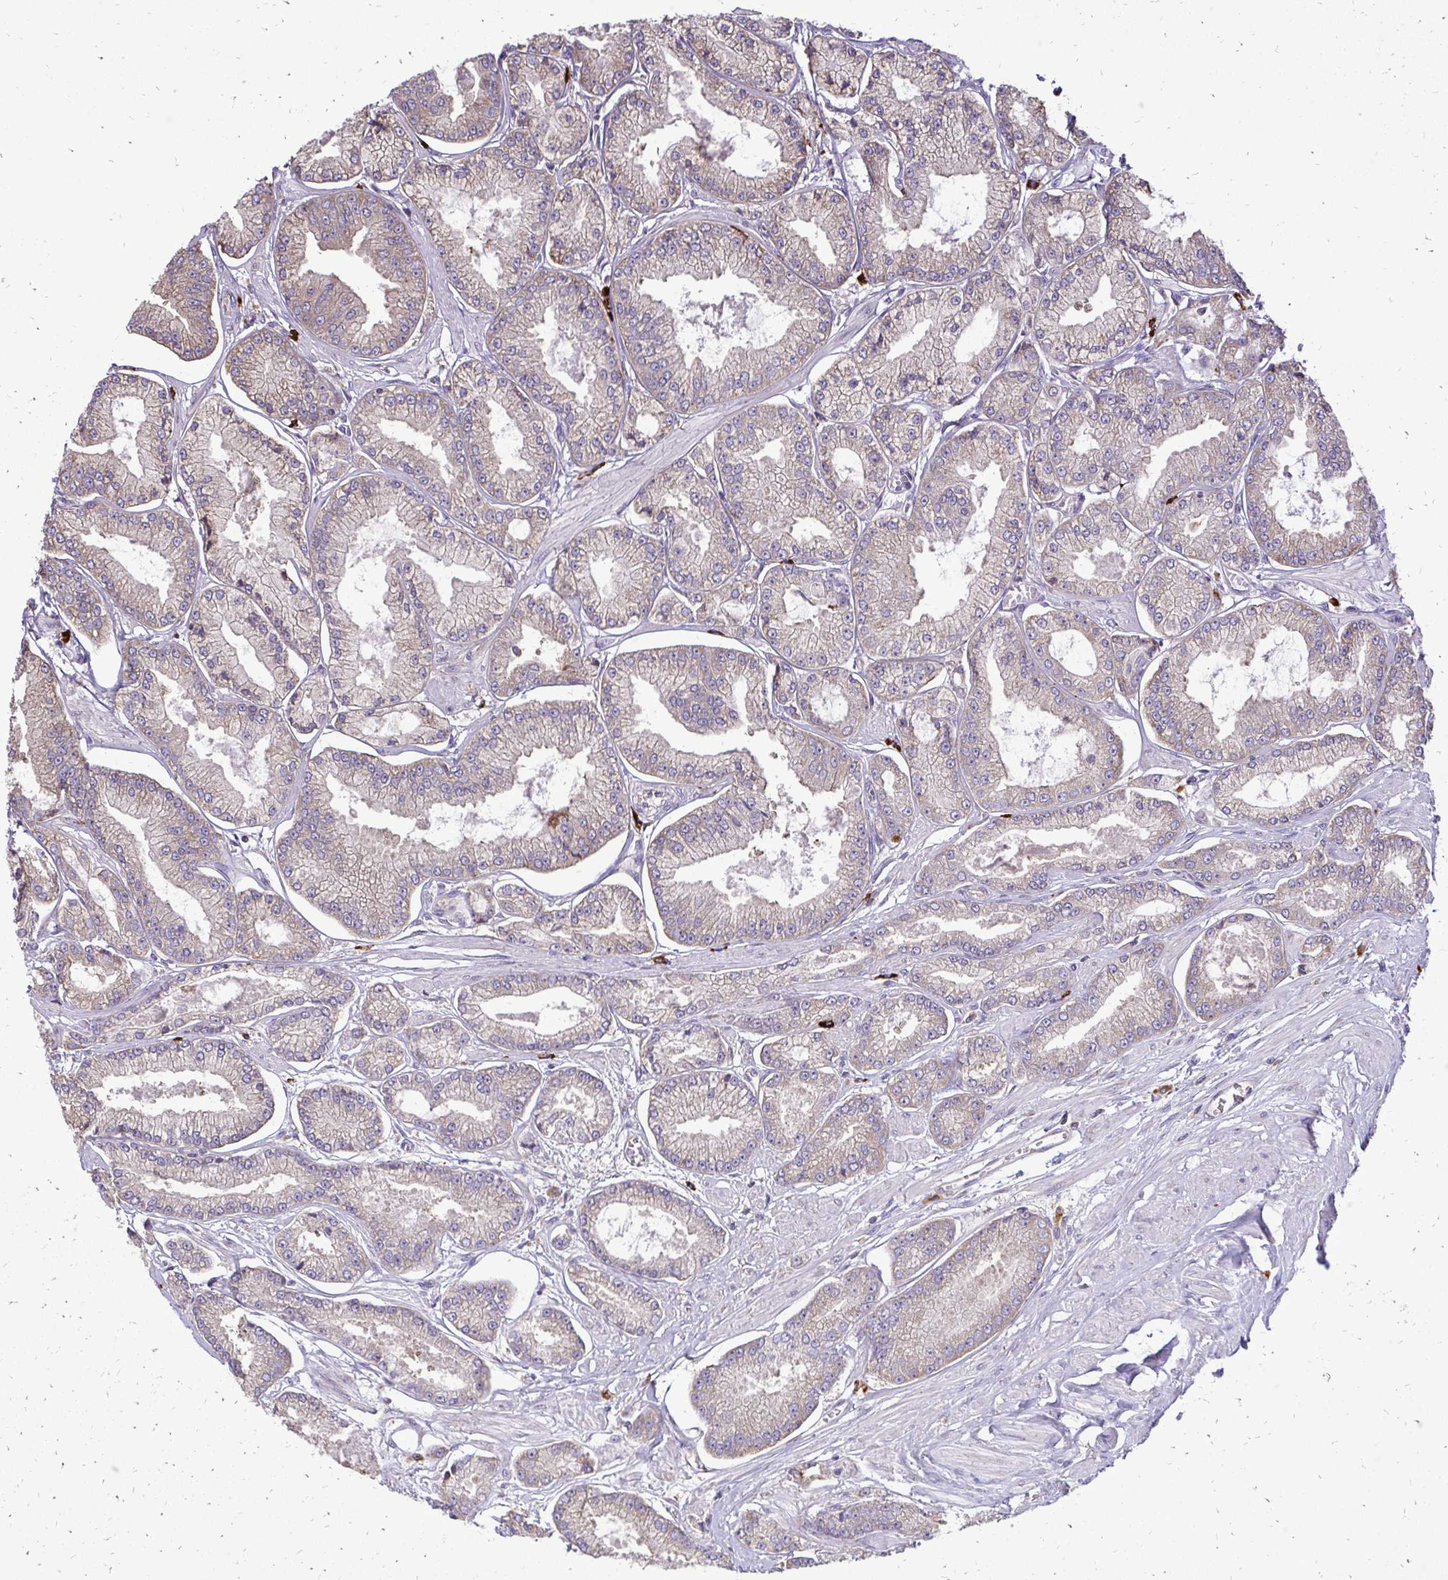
{"staining": {"intensity": "weak", "quantity": "25%-75%", "location": "cytoplasmic/membranous"}, "tissue": "prostate cancer", "cell_type": "Tumor cells", "image_type": "cancer", "snomed": [{"axis": "morphology", "description": "Adenocarcinoma, Low grade"}, {"axis": "topography", "description": "Prostate"}], "caption": "Immunohistochemistry image of neoplastic tissue: adenocarcinoma (low-grade) (prostate) stained using IHC shows low levels of weak protein expression localized specifically in the cytoplasmic/membranous of tumor cells, appearing as a cytoplasmic/membranous brown color.", "gene": "RPS3", "patient": {"sex": "male", "age": 55}}